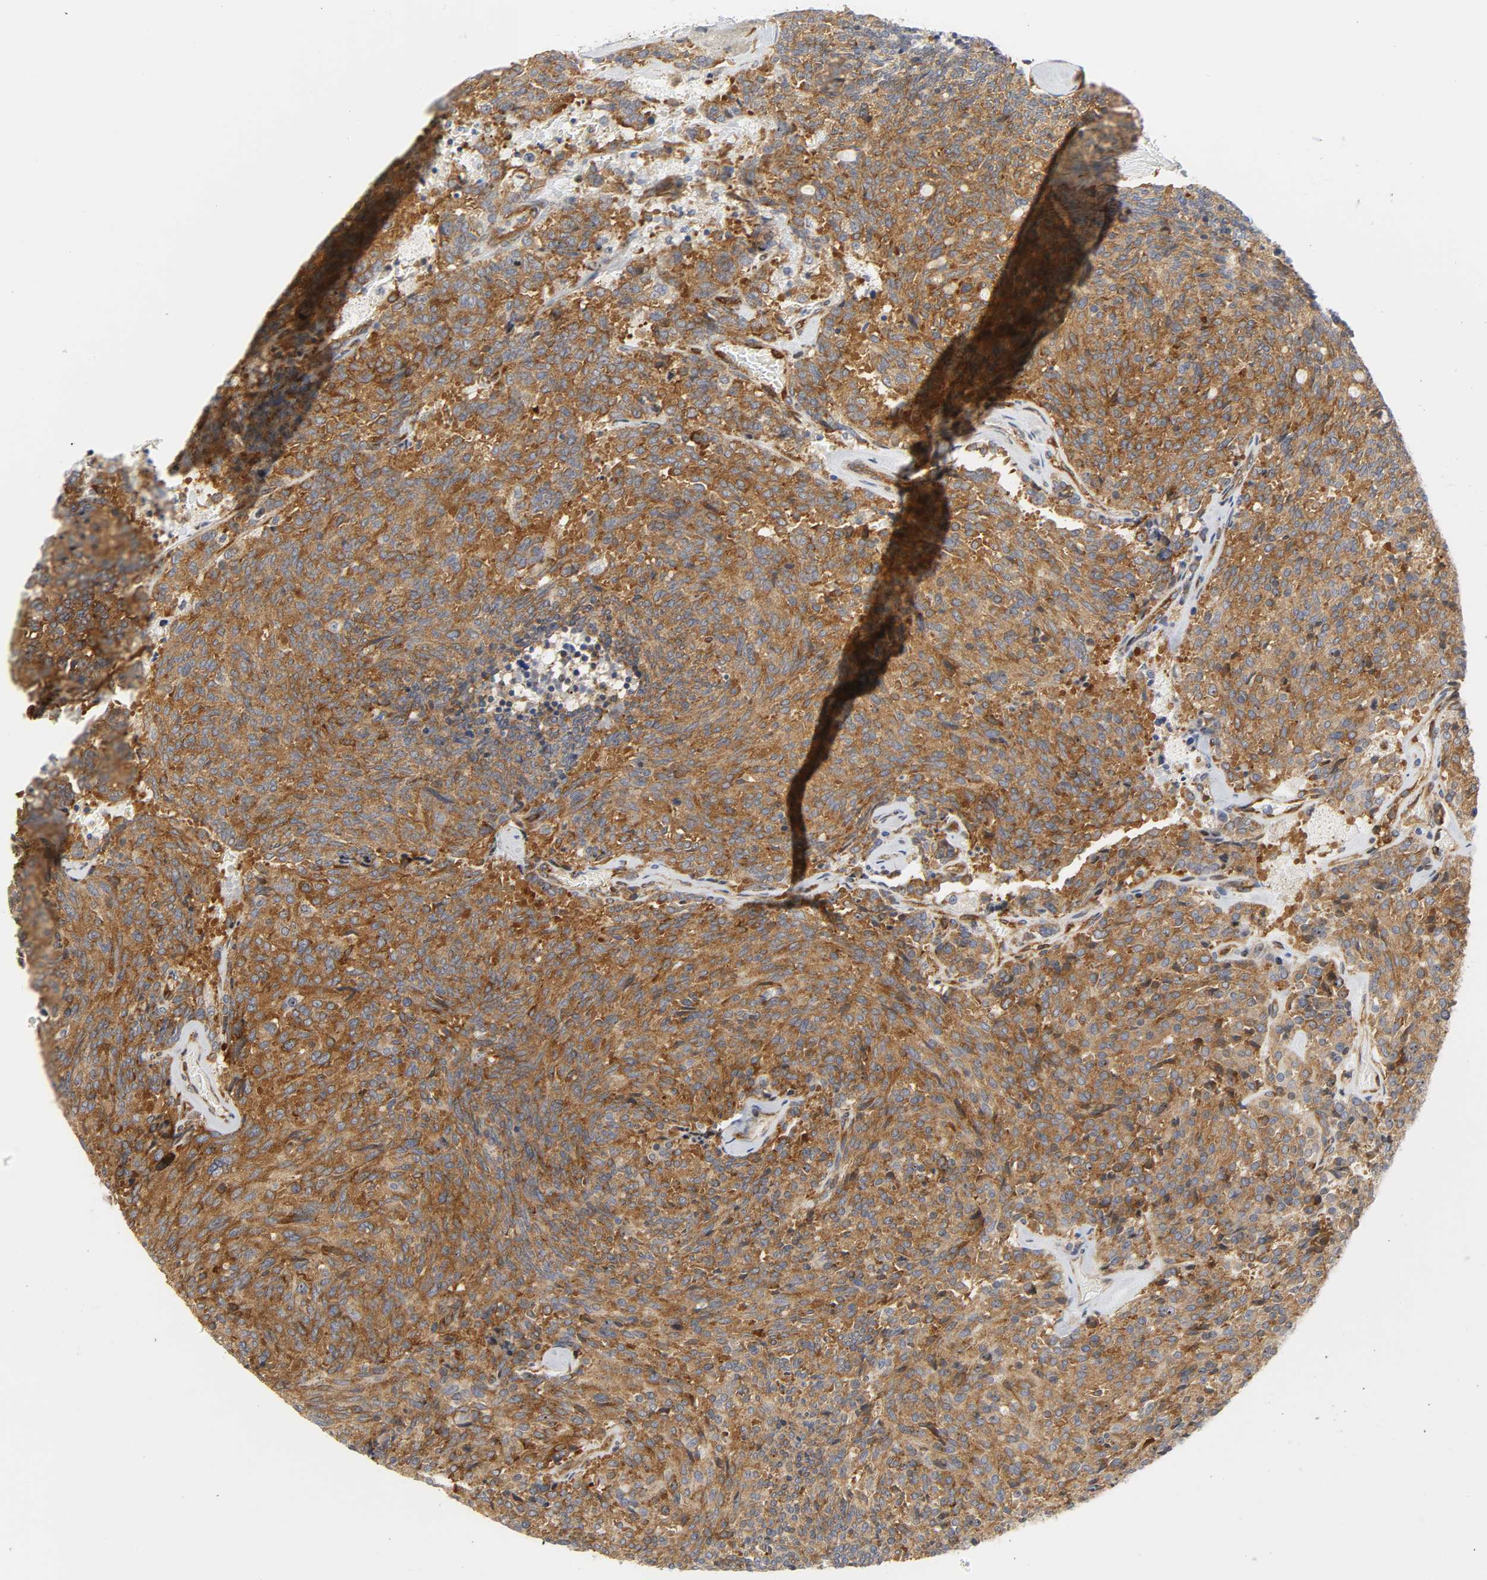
{"staining": {"intensity": "strong", "quantity": ">75%", "location": "cytoplasmic/membranous"}, "tissue": "carcinoid", "cell_type": "Tumor cells", "image_type": "cancer", "snomed": [{"axis": "morphology", "description": "Carcinoid, malignant, NOS"}, {"axis": "topography", "description": "Pancreas"}], "caption": "Human carcinoid (malignant) stained with a protein marker demonstrates strong staining in tumor cells.", "gene": "DOCK1", "patient": {"sex": "female", "age": 54}}